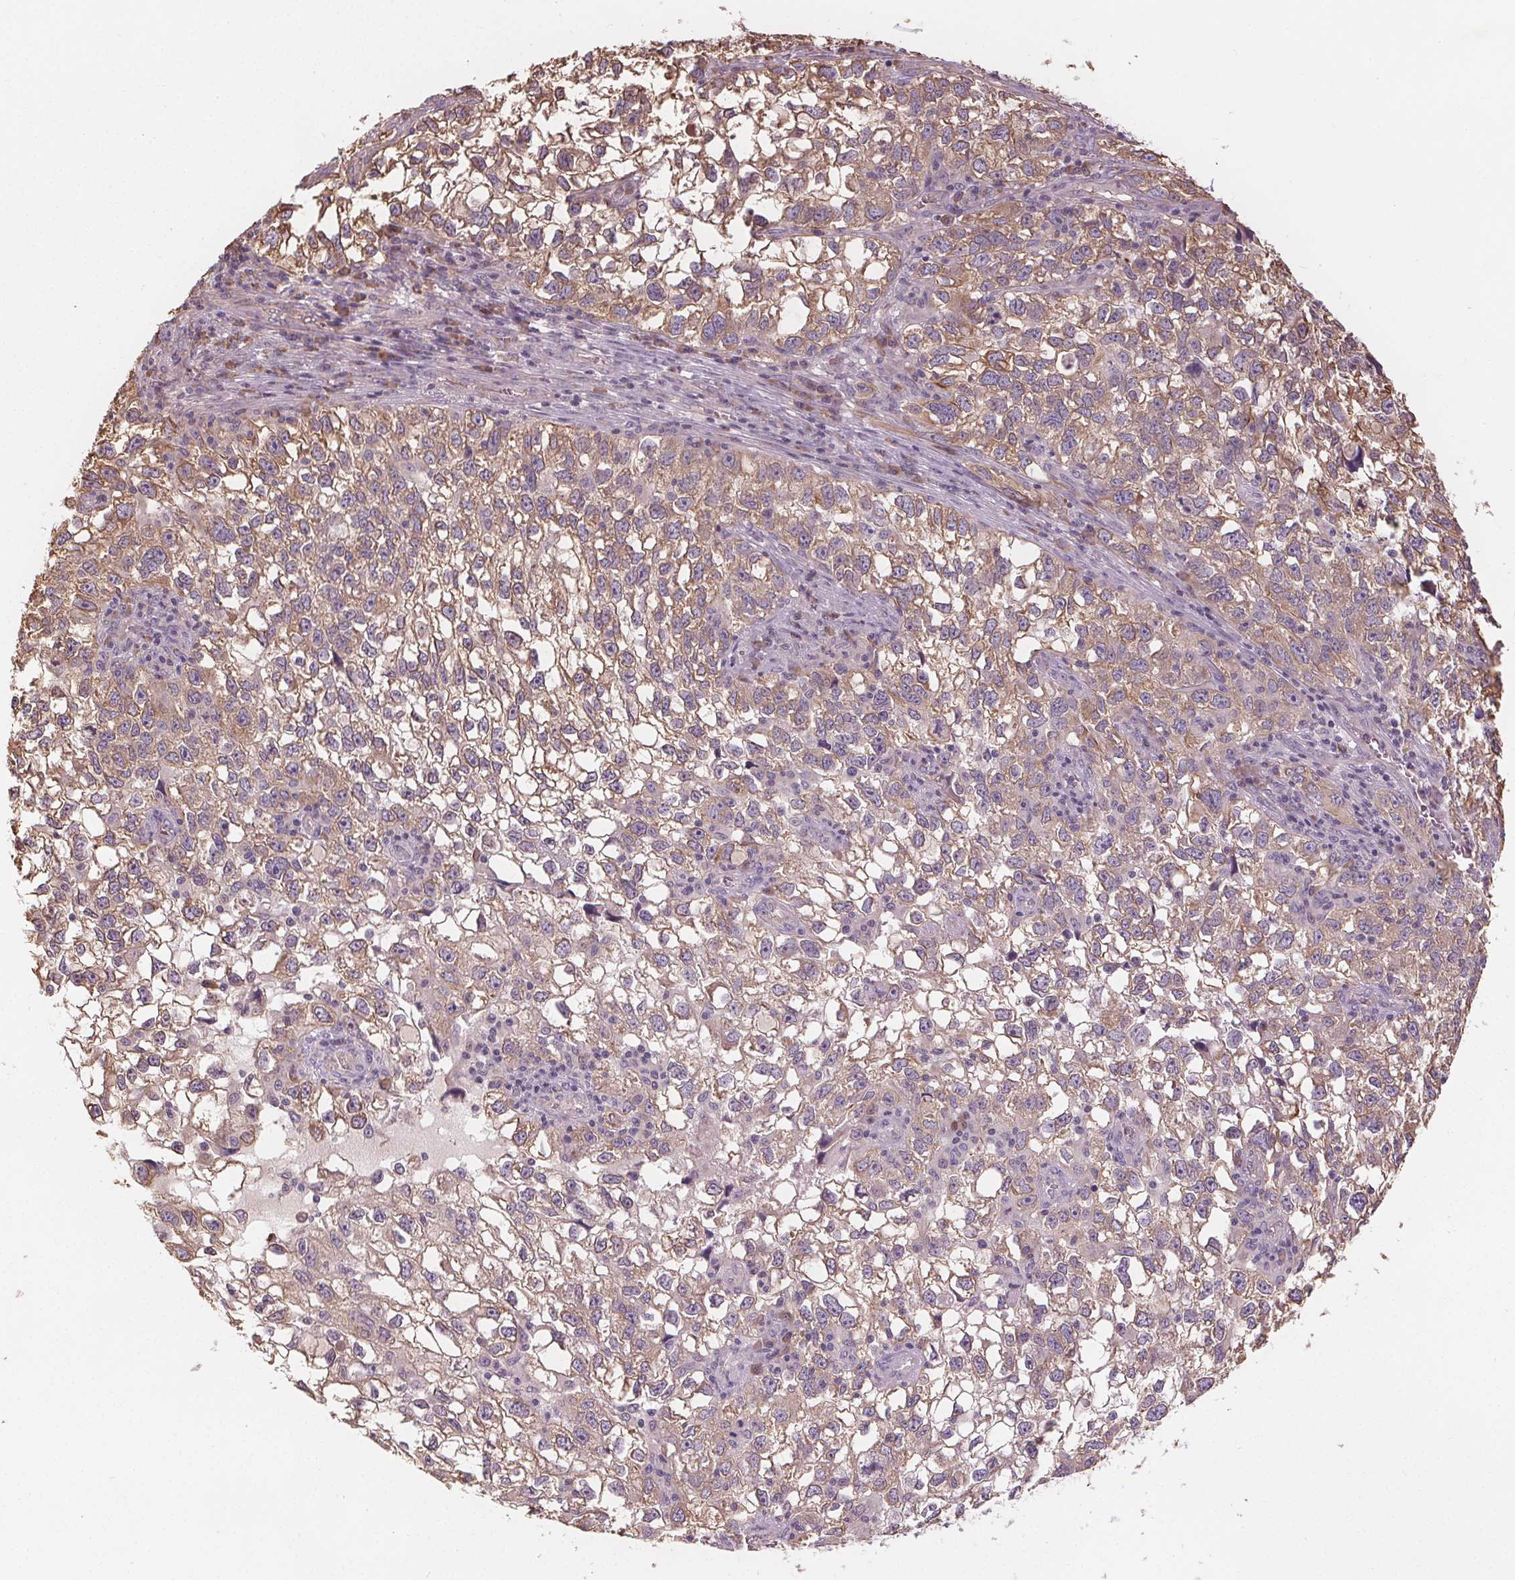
{"staining": {"intensity": "weak", "quantity": "25%-75%", "location": "cytoplasmic/membranous"}, "tissue": "cervical cancer", "cell_type": "Tumor cells", "image_type": "cancer", "snomed": [{"axis": "morphology", "description": "Squamous cell carcinoma, NOS"}, {"axis": "topography", "description": "Cervix"}], "caption": "Brown immunohistochemical staining in cervical cancer shows weak cytoplasmic/membranous positivity in approximately 25%-75% of tumor cells. (IHC, brightfield microscopy, high magnification).", "gene": "TMEM80", "patient": {"sex": "female", "age": 55}}